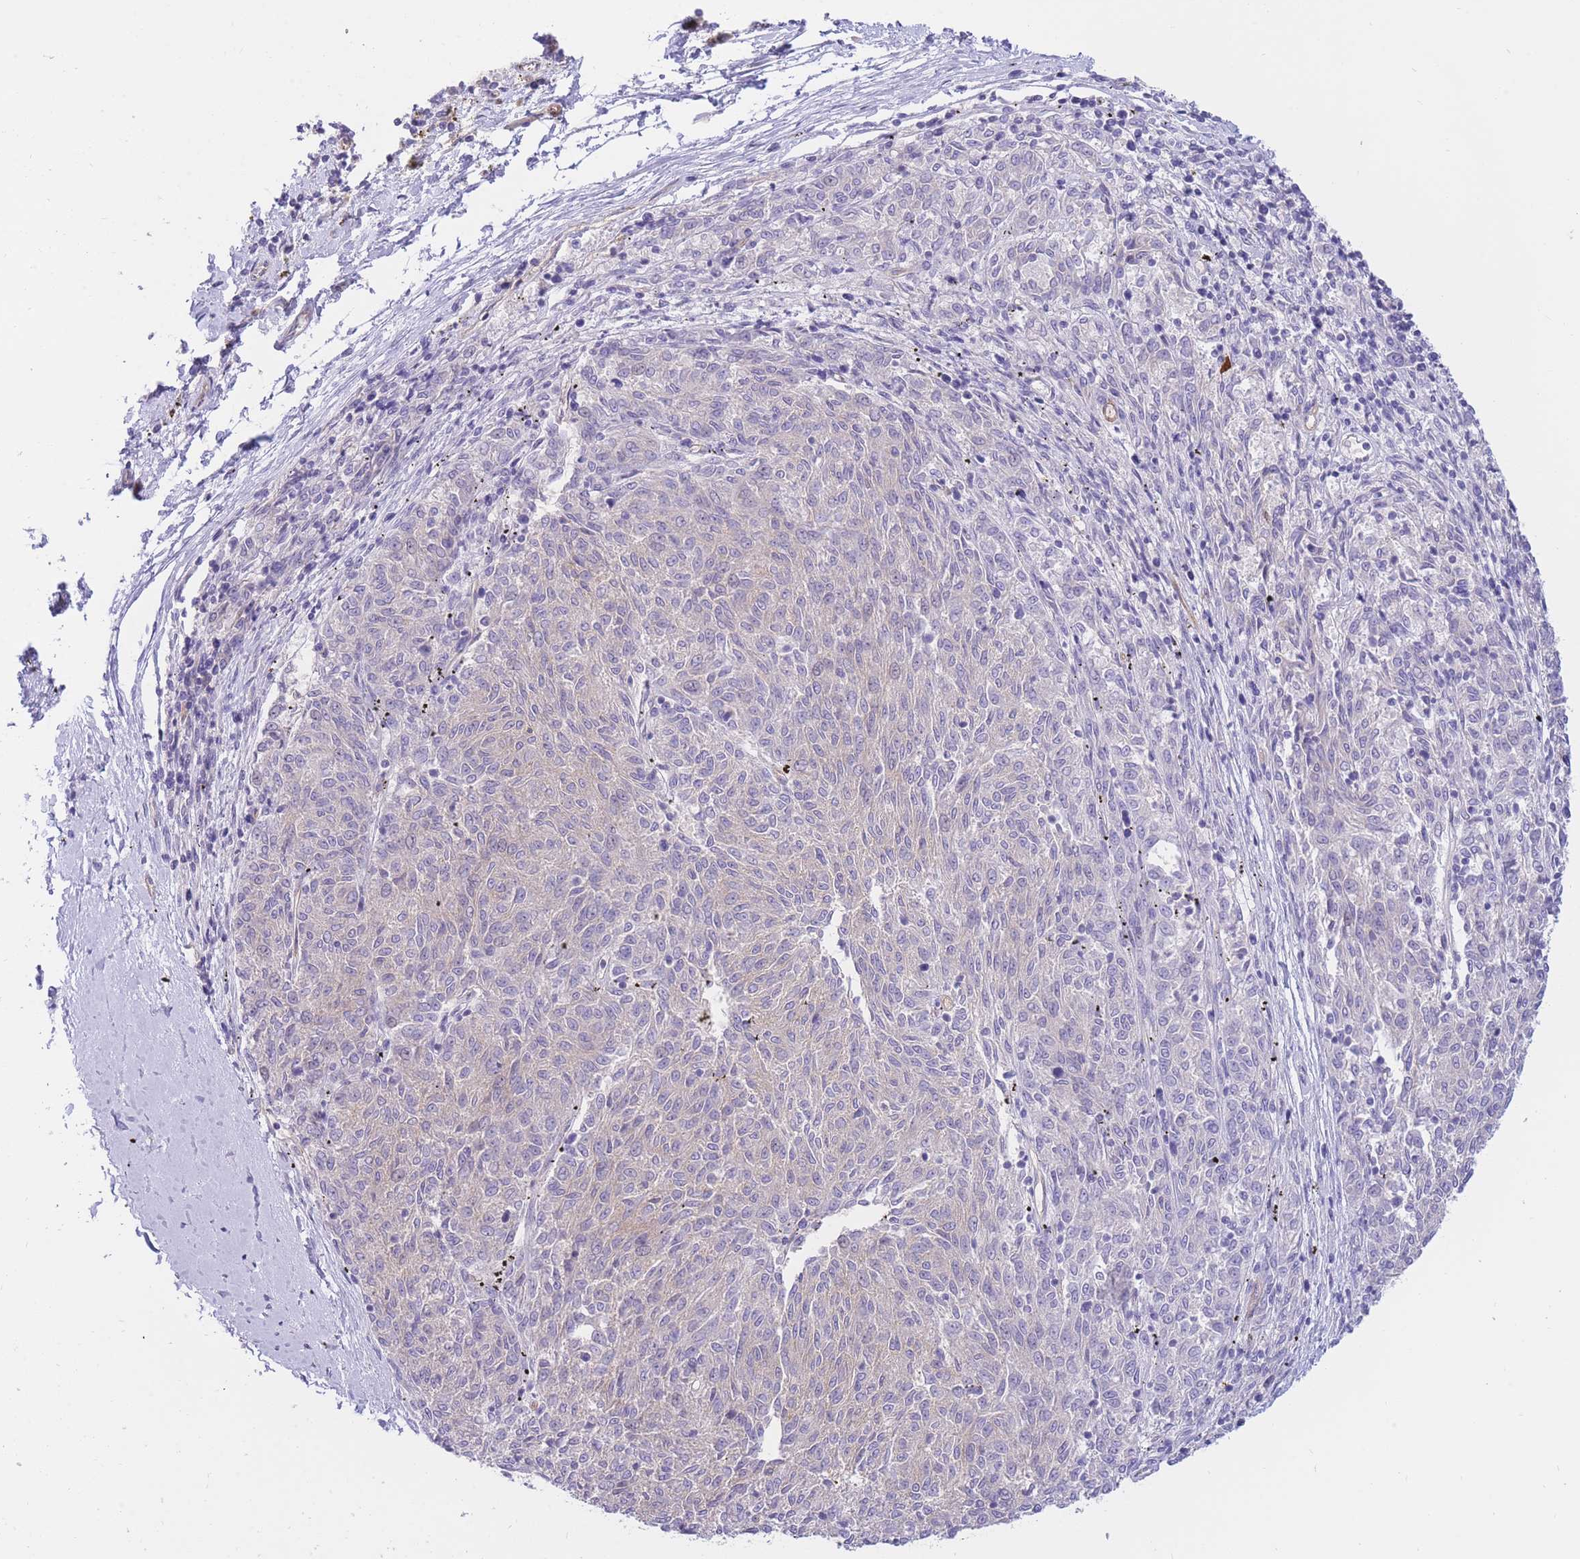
{"staining": {"intensity": "negative", "quantity": "none", "location": "none"}, "tissue": "melanoma", "cell_type": "Tumor cells", "image_type": "cancer", "snomed": [{"axis": "morphology", "description": "Malignant melanoma, NOS"}, {"axis": "topography", "description": "Skin"}], "caption": "An immunohistochemistry (IHC) micrograph of melanoma is shown. There is no staining in tumor cells of melanoma.", "gene": "SULT1A1", "patient": {"sex": "female", "age": 72}}